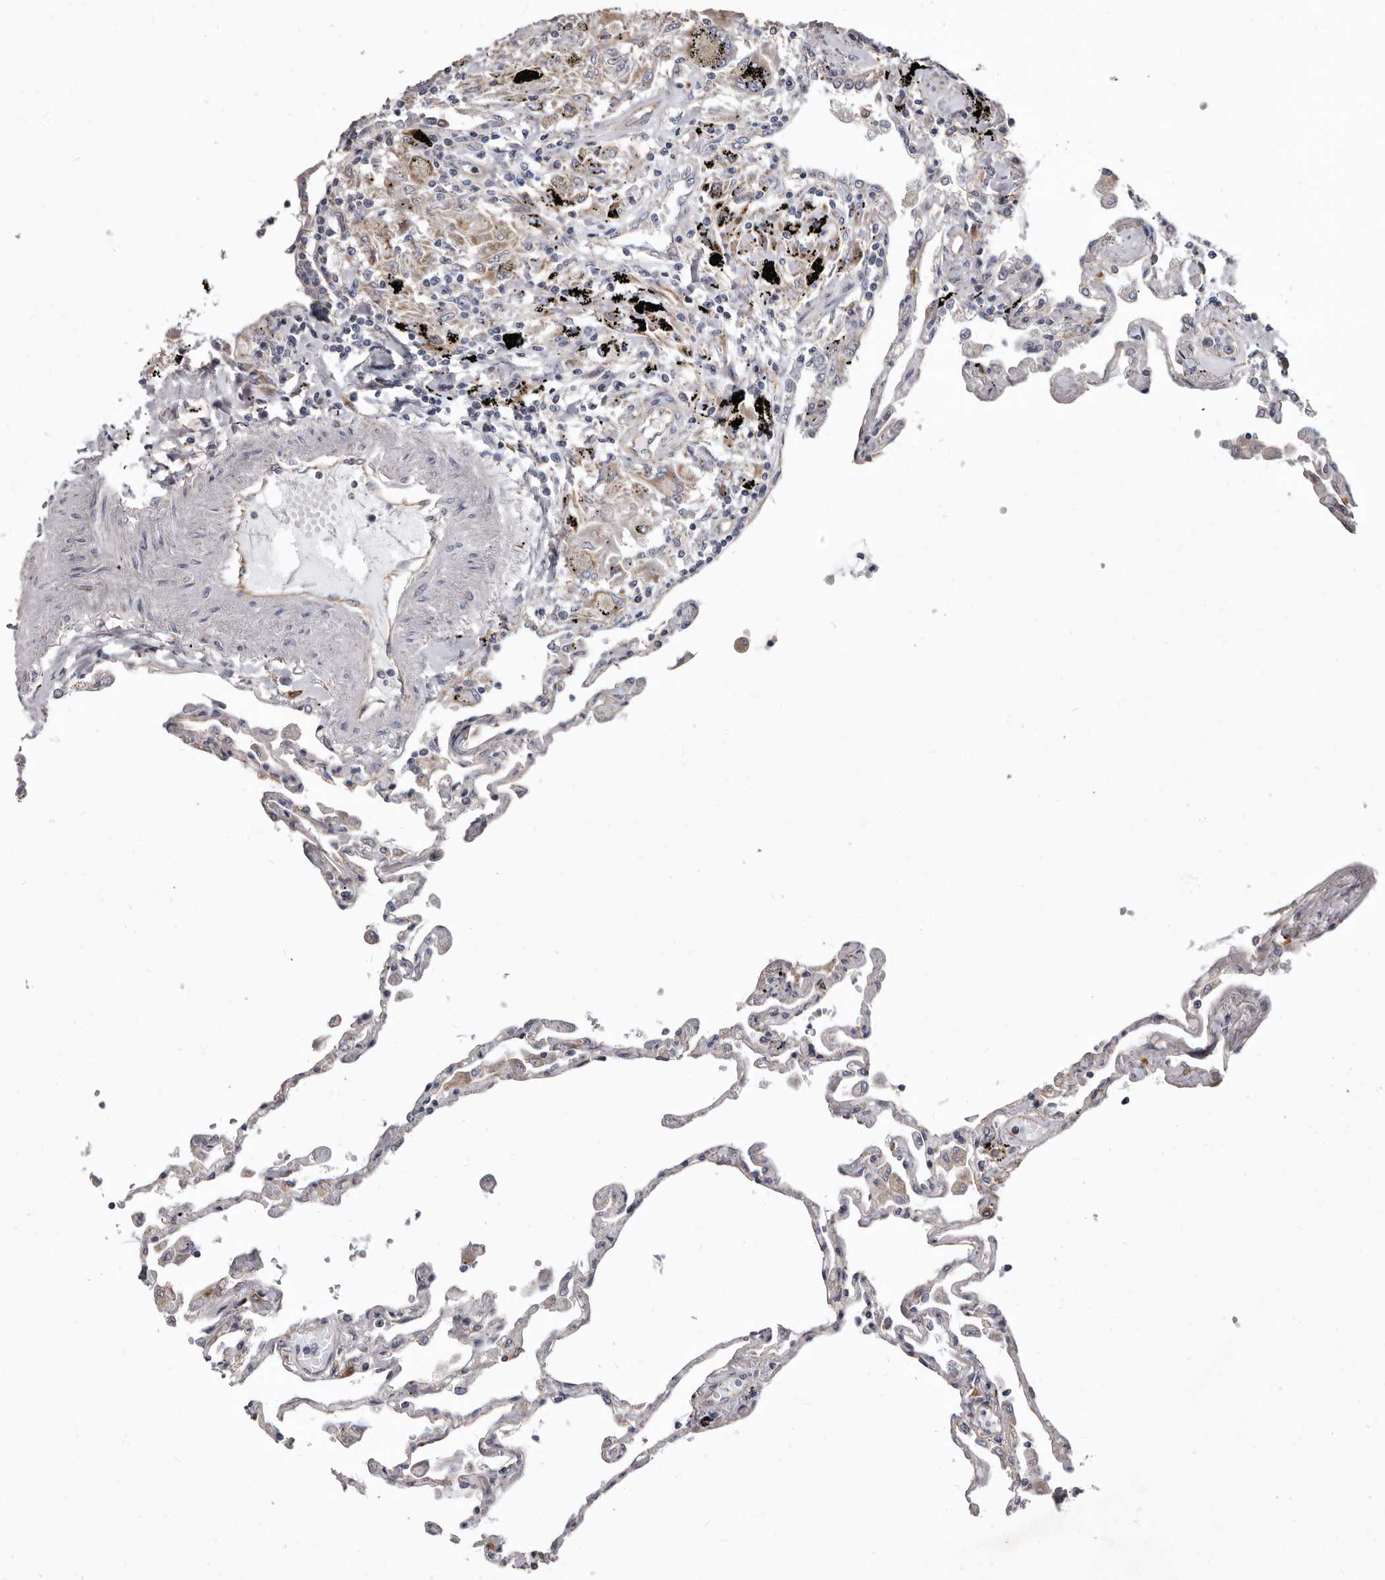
{"staining": {"intensity": "negative", "quantity": "none", "location": "none"}, "tissue": "lung", "cell_type": "Alveolar cells", "image_type": "normal", "snomed": [{"axis": "morphology", "description": "Normal tissue, NOS"}, {"axis": "topography", "description": "Lung"}], "caption": "Alveolar cells show no significant protein positivity in benign lung. (Stains: DAB IHC with hematoxylin counter stain, Microscopy: brightfield microscopy at high magnification).", "gene": "FMO2", "patient": {"sex": "female", "age": 67}}